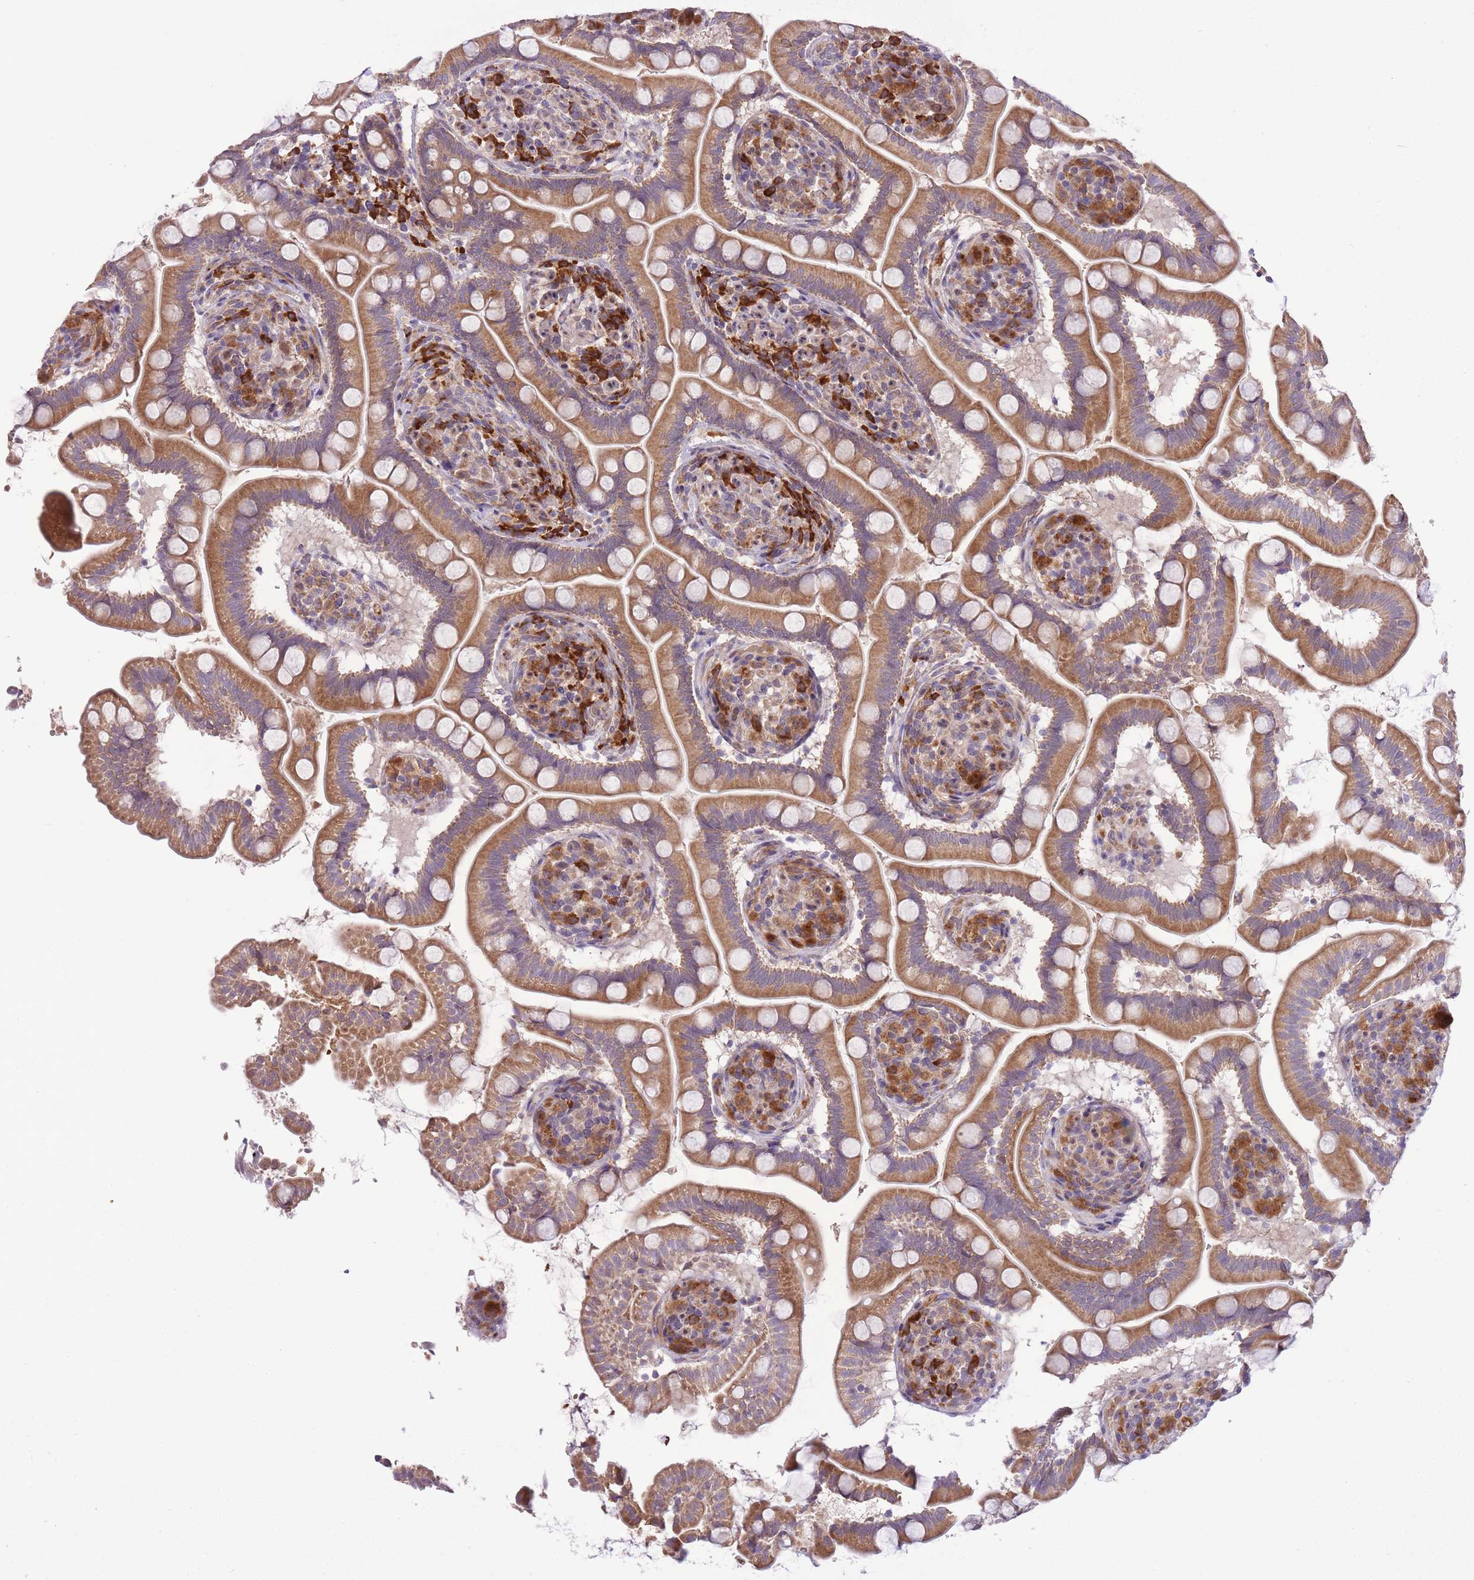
{"staining": {"intensity": "moderate", "quantity": ">75%", "location": "cytoplasmic/membranous"}, "tissue": "small intestine", "cell_type": "Glandular cells", "image_type": "normal", "snomed": [{"axis": "morphology", "description": "Normal tissue, NOS"}, {"axis": "topography", "description": "Small intestine"}], "caption": "This image displays IHC staining of benign human small intestine, with medium moderate cytoplasmic/membranous expression in about >75% of glandular cells.", "gene": "POLR3F", "patient": {"sex": "female", "age": 64}}